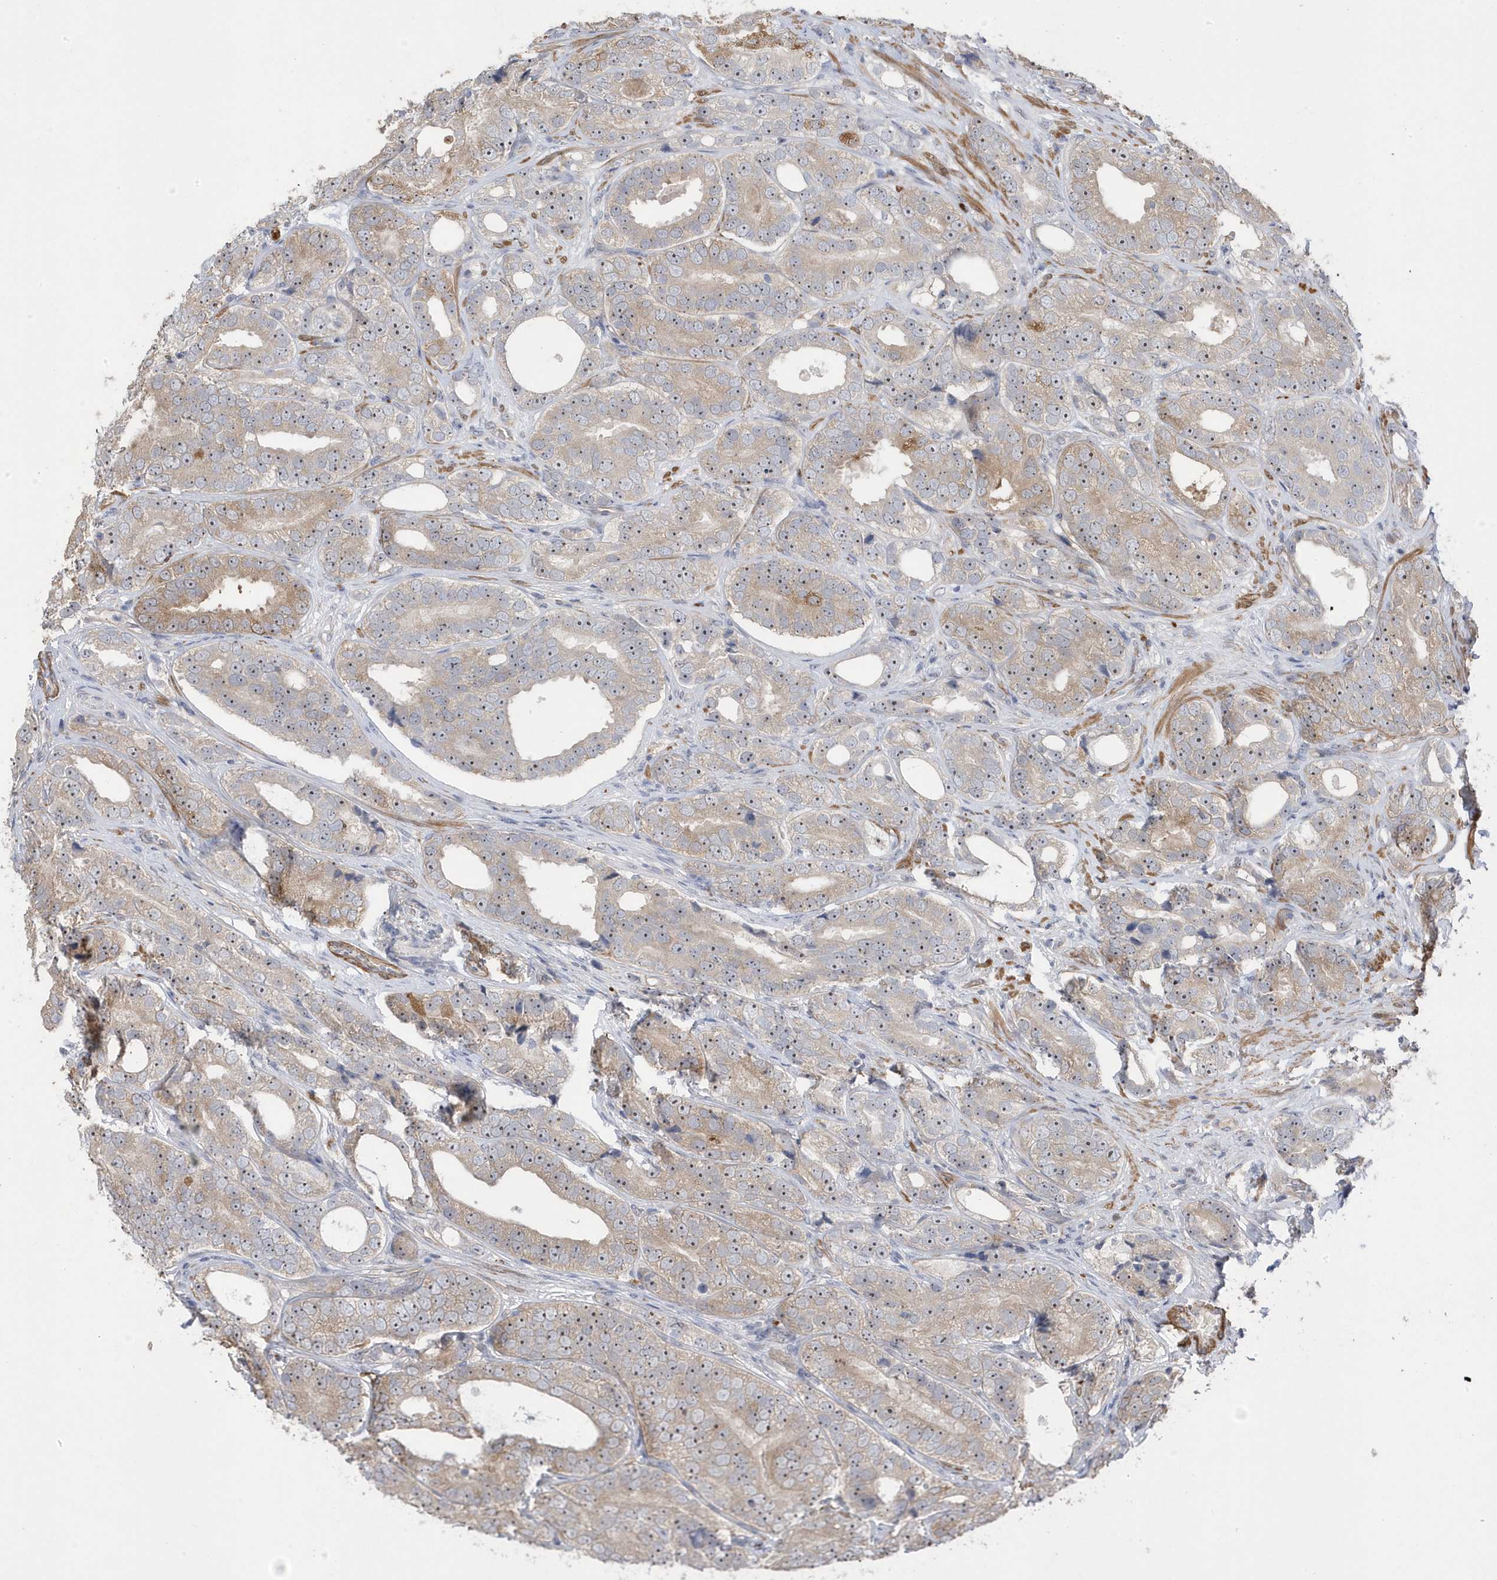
{"staining": {"intensity": "weak", "quantity": ">75%", "location": "cytoplasmic/membranous"}, "tissue": "prostate cancer", "cell_type": "Tumor cells", "image_type": "cancer", "snomed": [{"axis": "morphology", "description": "Adenocarcinoma, High grade"}, {"axis": "topography", "description": "Prostate"}], "caption": "A low amount of weak cytoplasmic/membranous expression is seen in about >75% of tumor cells in prostate cancer tissue.", "gene": "GTPBP6", "patient": {"sex": "male", "age": 56}}